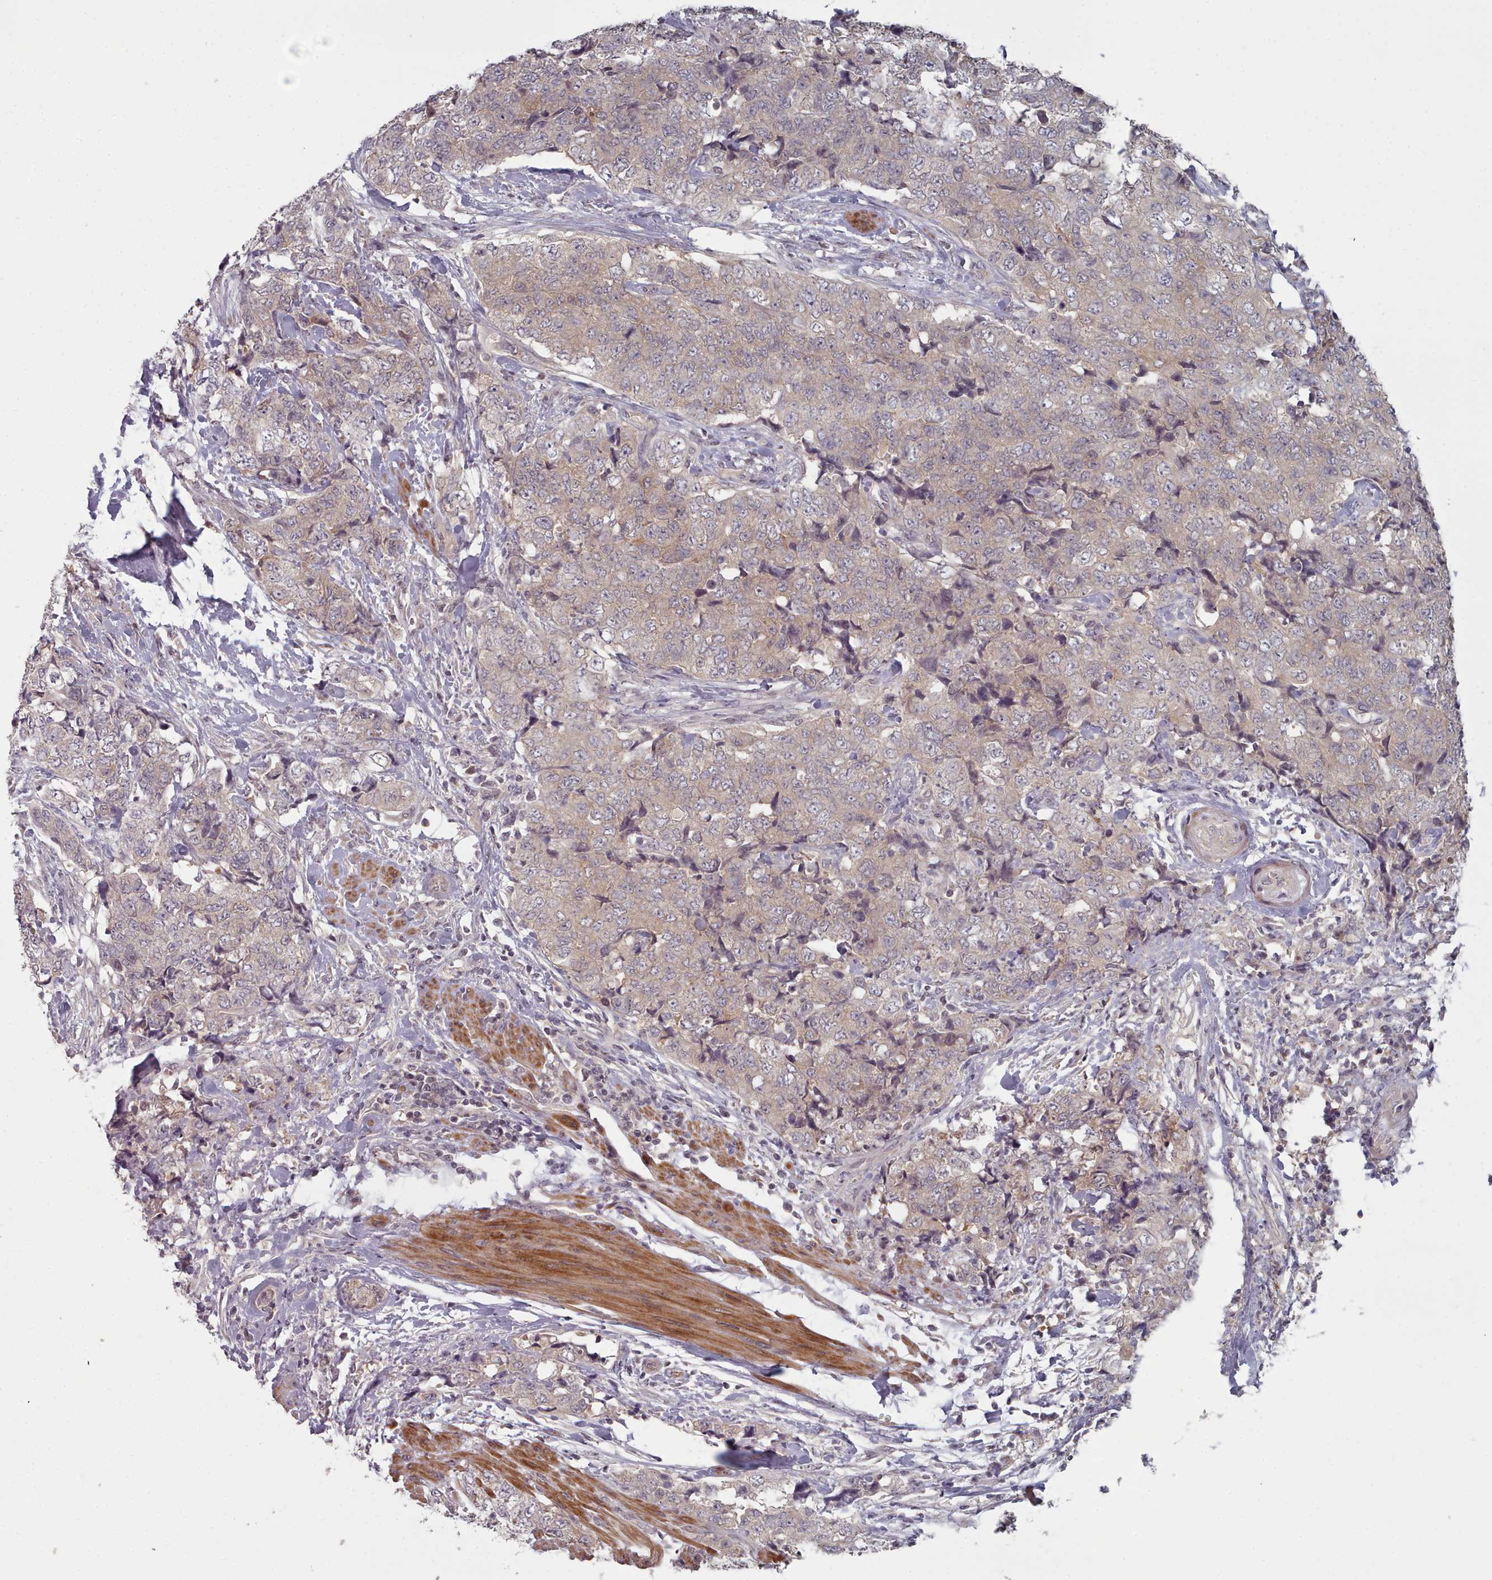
{"staining": {"intensity": "weak", "quantity": "<25%", "location": "cytoplasmic/membranous"}, "tissue": "urothelial cancer", "cell_type": "Tumor cells", "image_type": "cancer", "snomed": [{"axis": "morphology", "description": "Urothelial carcinoma, High grade"}, {"axis": "topography", "description": "Urinary bladder"}], "caption": "The image exhibits no significant staining in tumor cells of urothelial cancer. (DAB (3,3'-diaminobenzidine) immunohistochemistry (IHC) visualized using brightfield microscopy, high magnification).", "gene": "HYAL3", "patient": {"sex": "female", "age": 78}}